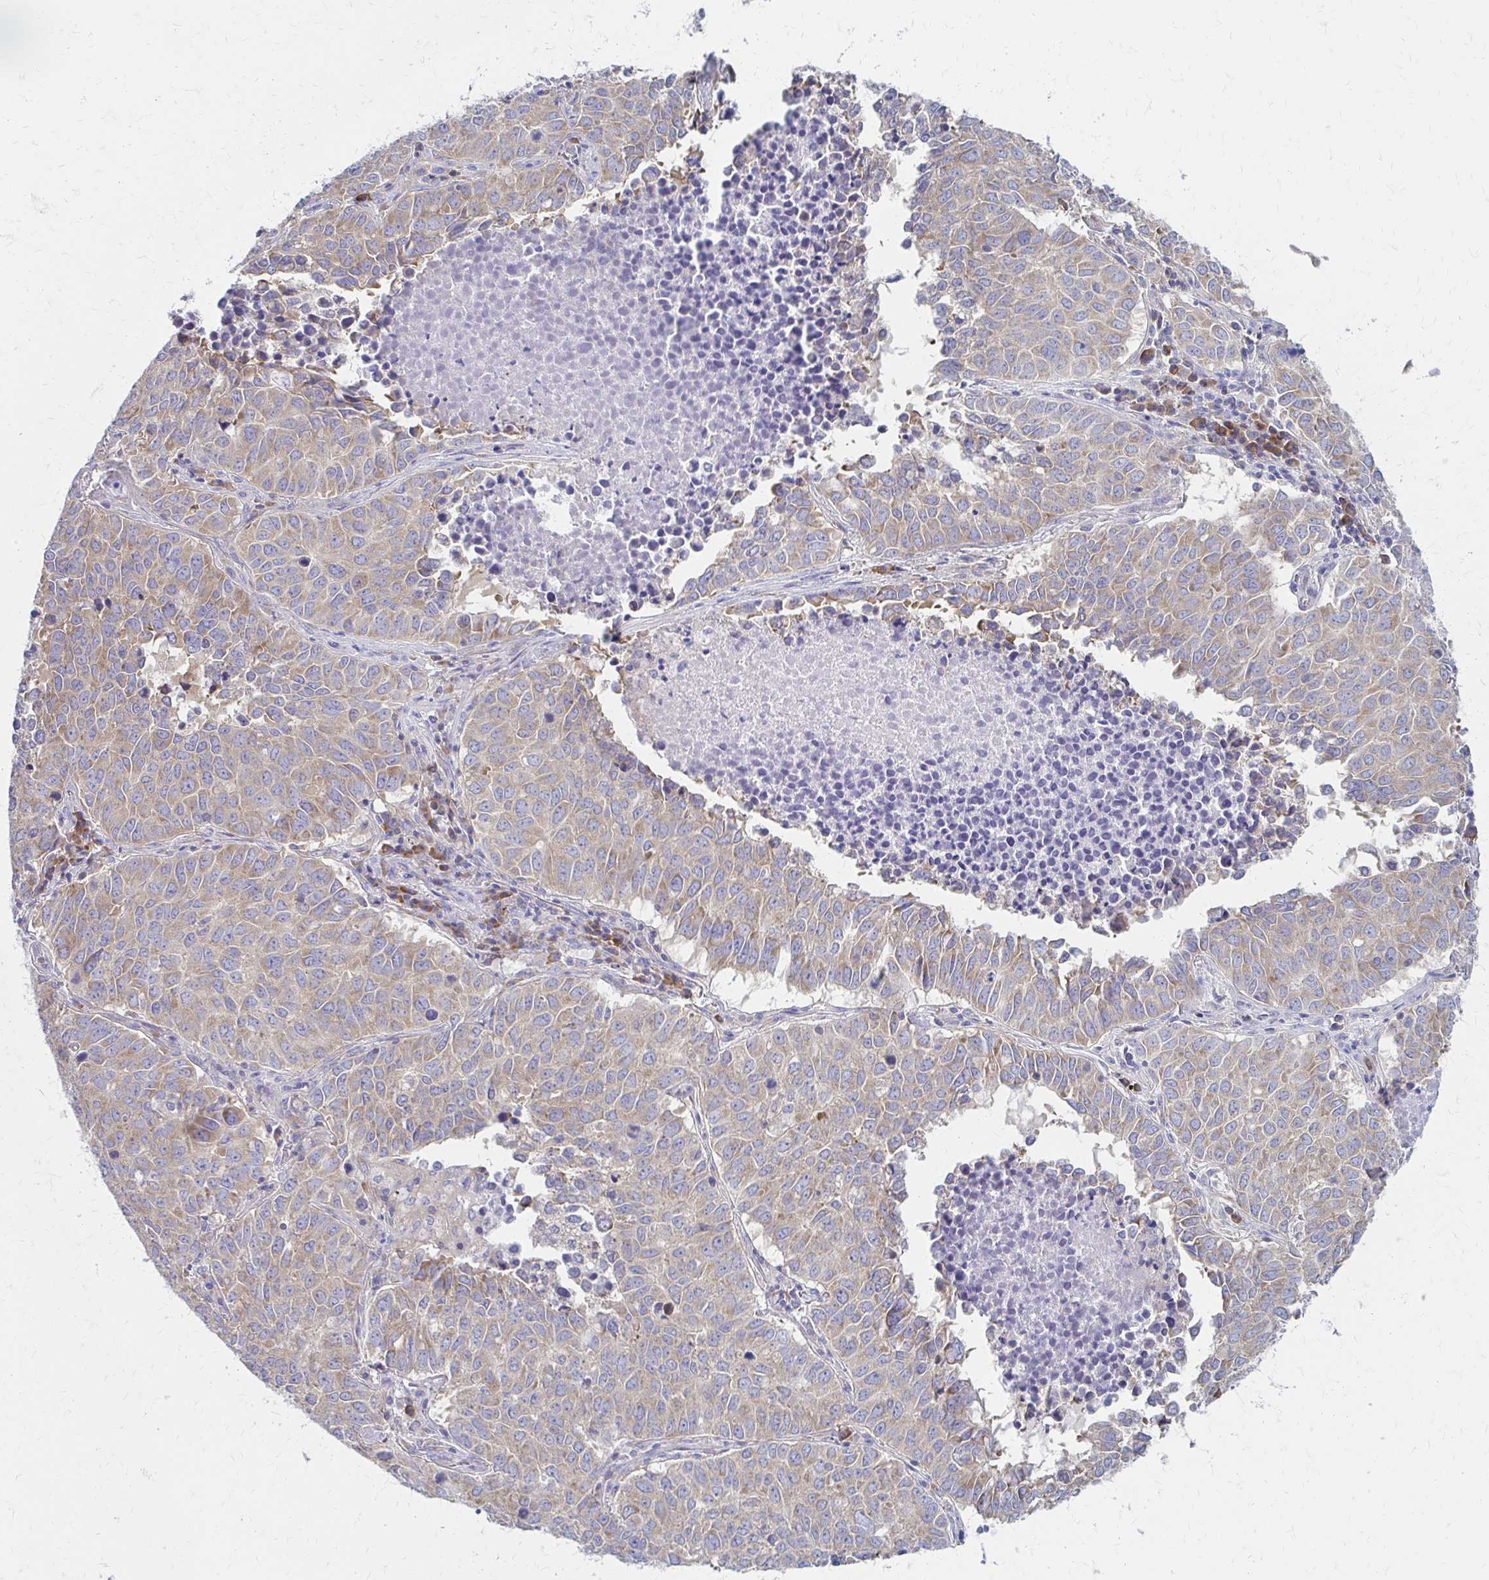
{"staining": {"intensity": "weak", "quantity": ">75%", "location": "cytoplasmic/membranous"}, "tissue": "lung cancer", "cell_type": "Tumor cells", "image_type": "cancer", "snomed": [{"axis": "morphology", "description": "Adenocarcinoma, NOS"}, {"axis": "topography", "description": "Lung"}], "caption": "DAB (3,3'-diaminobenzidine) immunohistochemical staining of lung cancer (adenocarcinoma) reveals weak cytoplasmic/membranous protein positivity in approximately >75% of tumor cells.", "gene": "RPL27A", "patient": {"sex": "female", "age": 50}}